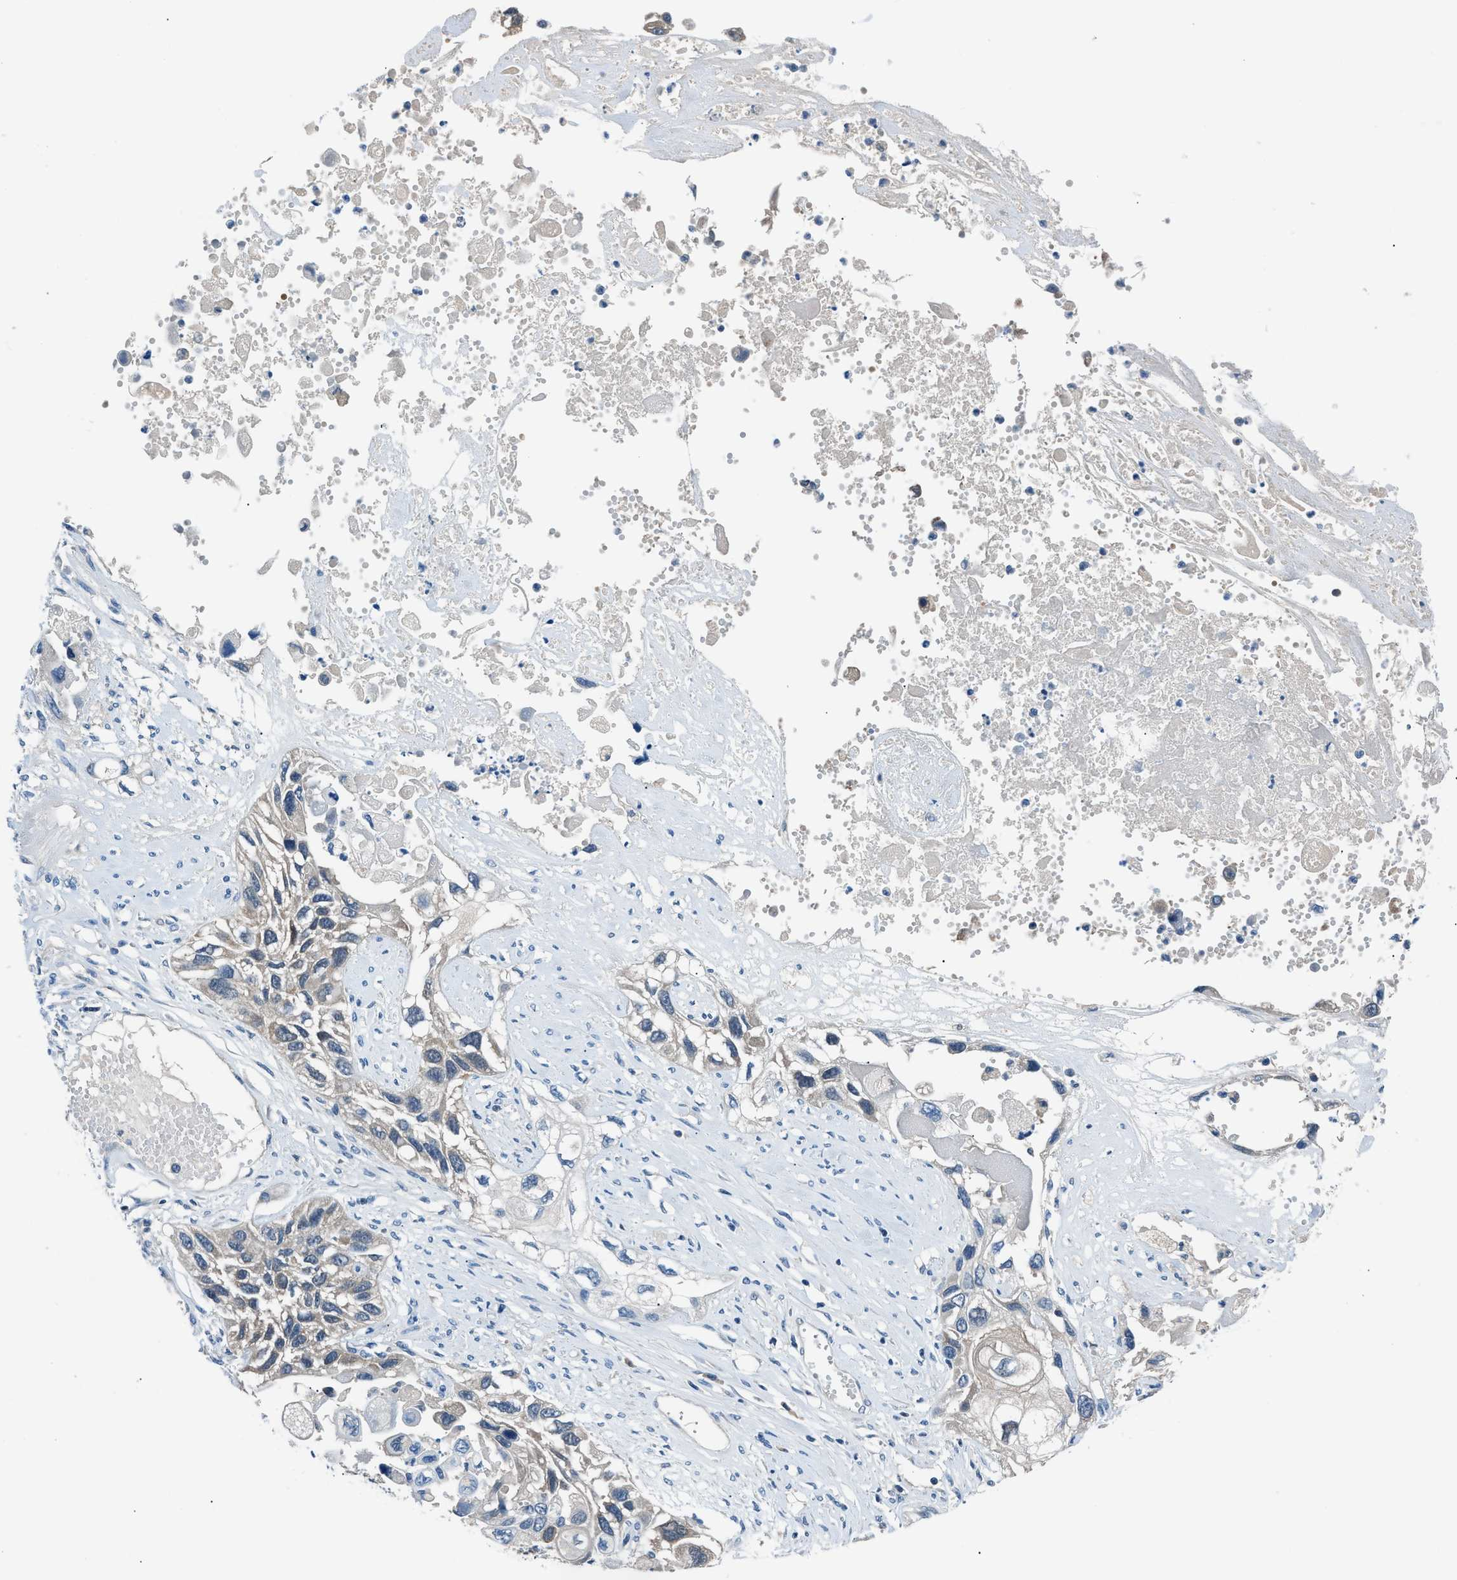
{"staining": {"intensity": "weak", "quantity": "<25%", "location": "cytoplasmic/membranous"}, "tissue": "lung cancer", "cell_type": "Tumor cells", "image_type": "cancer", "snomed": [{"axis": "morphology", "description": "Squamous cell carcinoma, NOS"}, {"axis": "topography", "description": "Lung"}], "caption": "Immunohistochemical staining of lung cancer displays no significant staining in tumor cells.", "gene": "ACP1", "patient": {"sex": "male", "age": 71}}